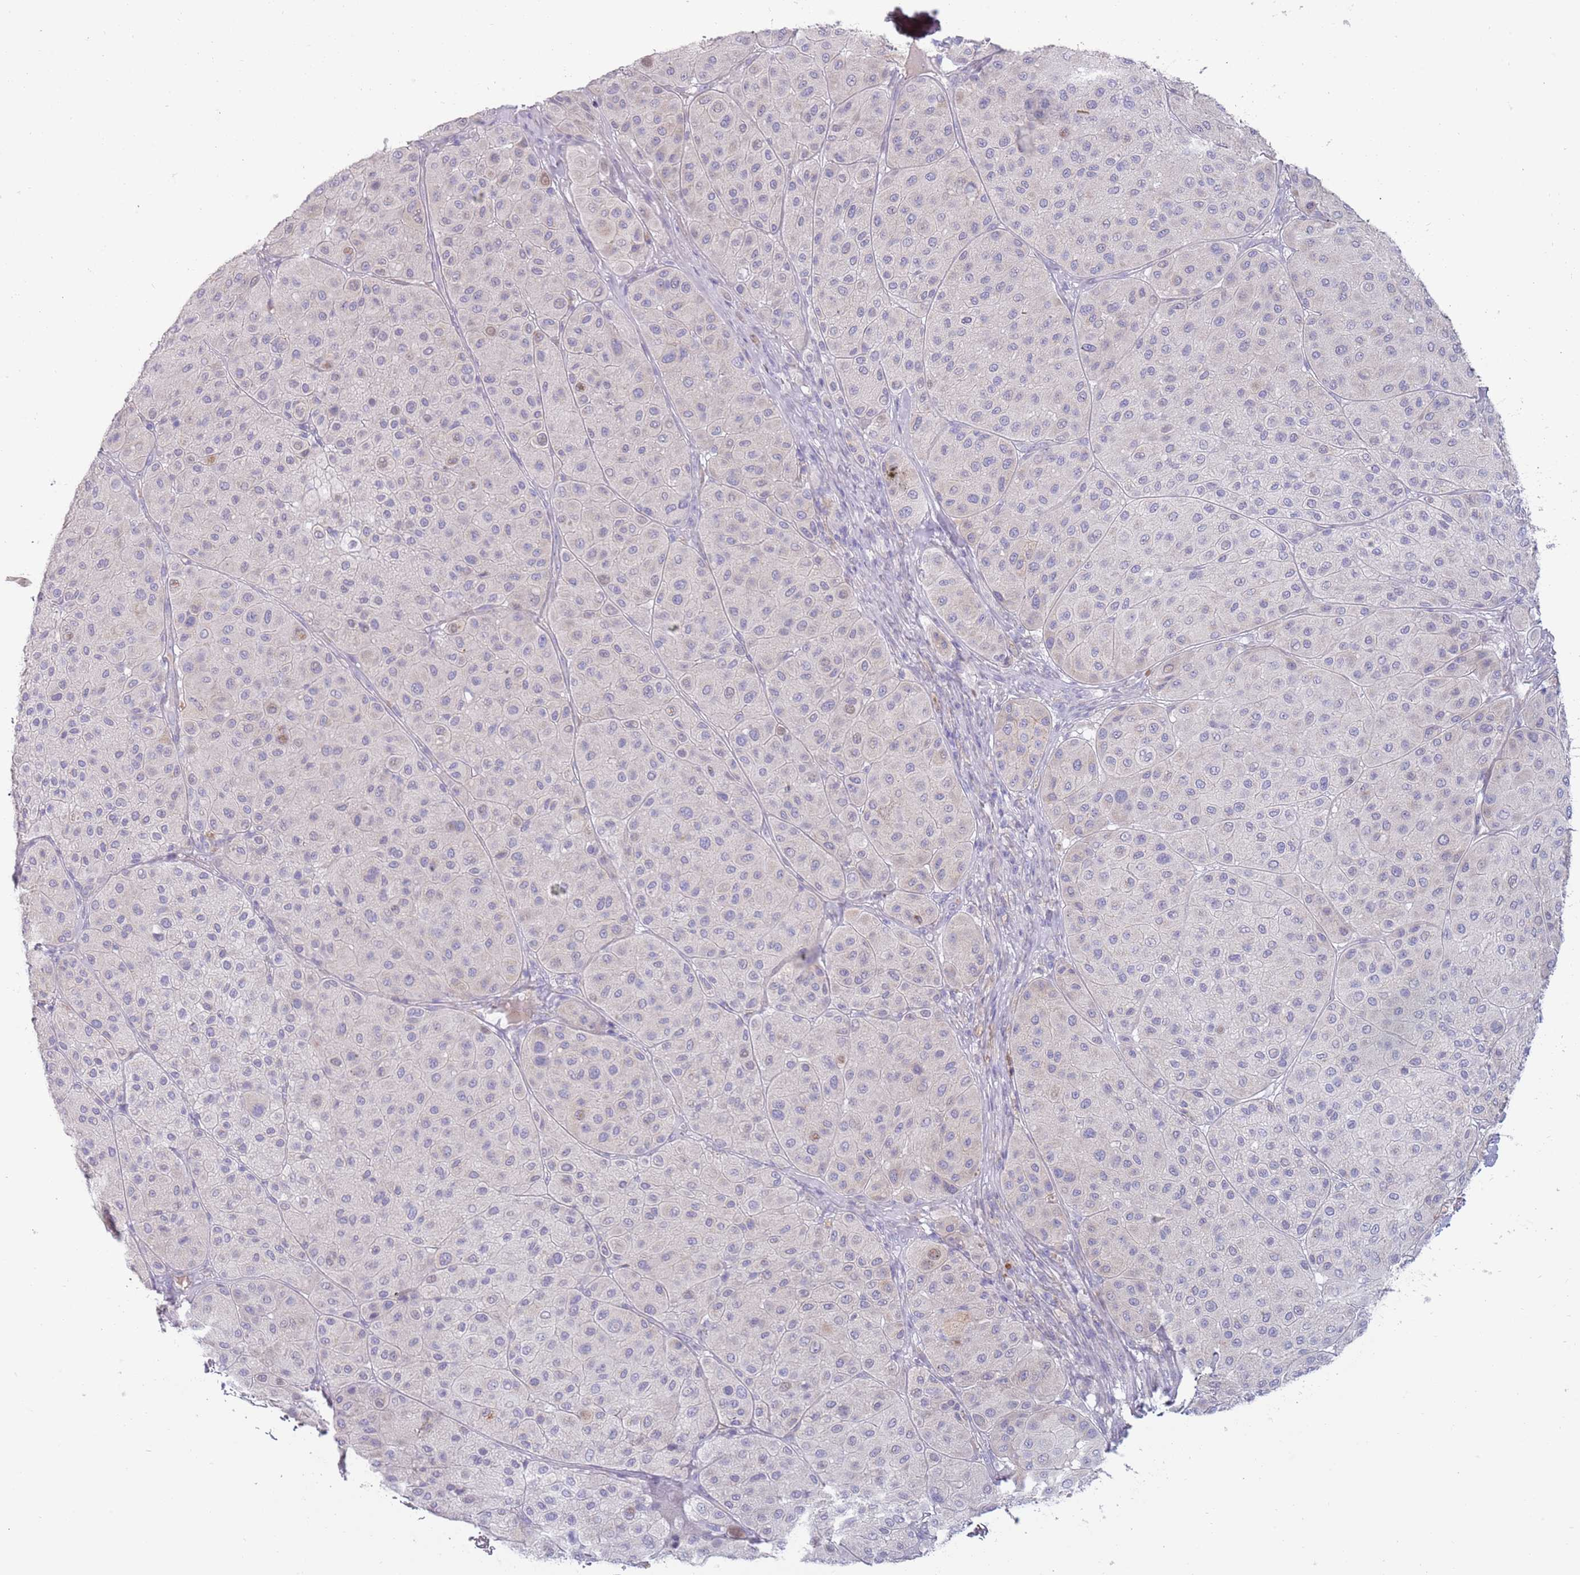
{"staining": {"intensity": "negative", "quantity": "none", "location": "none"}, "tissue": "melanoma", "cell_type": "Tumor cells", "image_type": "cancer", "snomed": [{"axis": "morphology", "description": "Malignant melanoma, Metastatic site"}, {"axis": "topography", "description": "Smooth muscle"}], "caption": "Immunohistochemical staining of malignant melanoma (metastatic site) demonstrates no significant positivity in tumor cells.", "gene": "TNFRSF6B", "patient": {"sex": "male", "age": 41}}